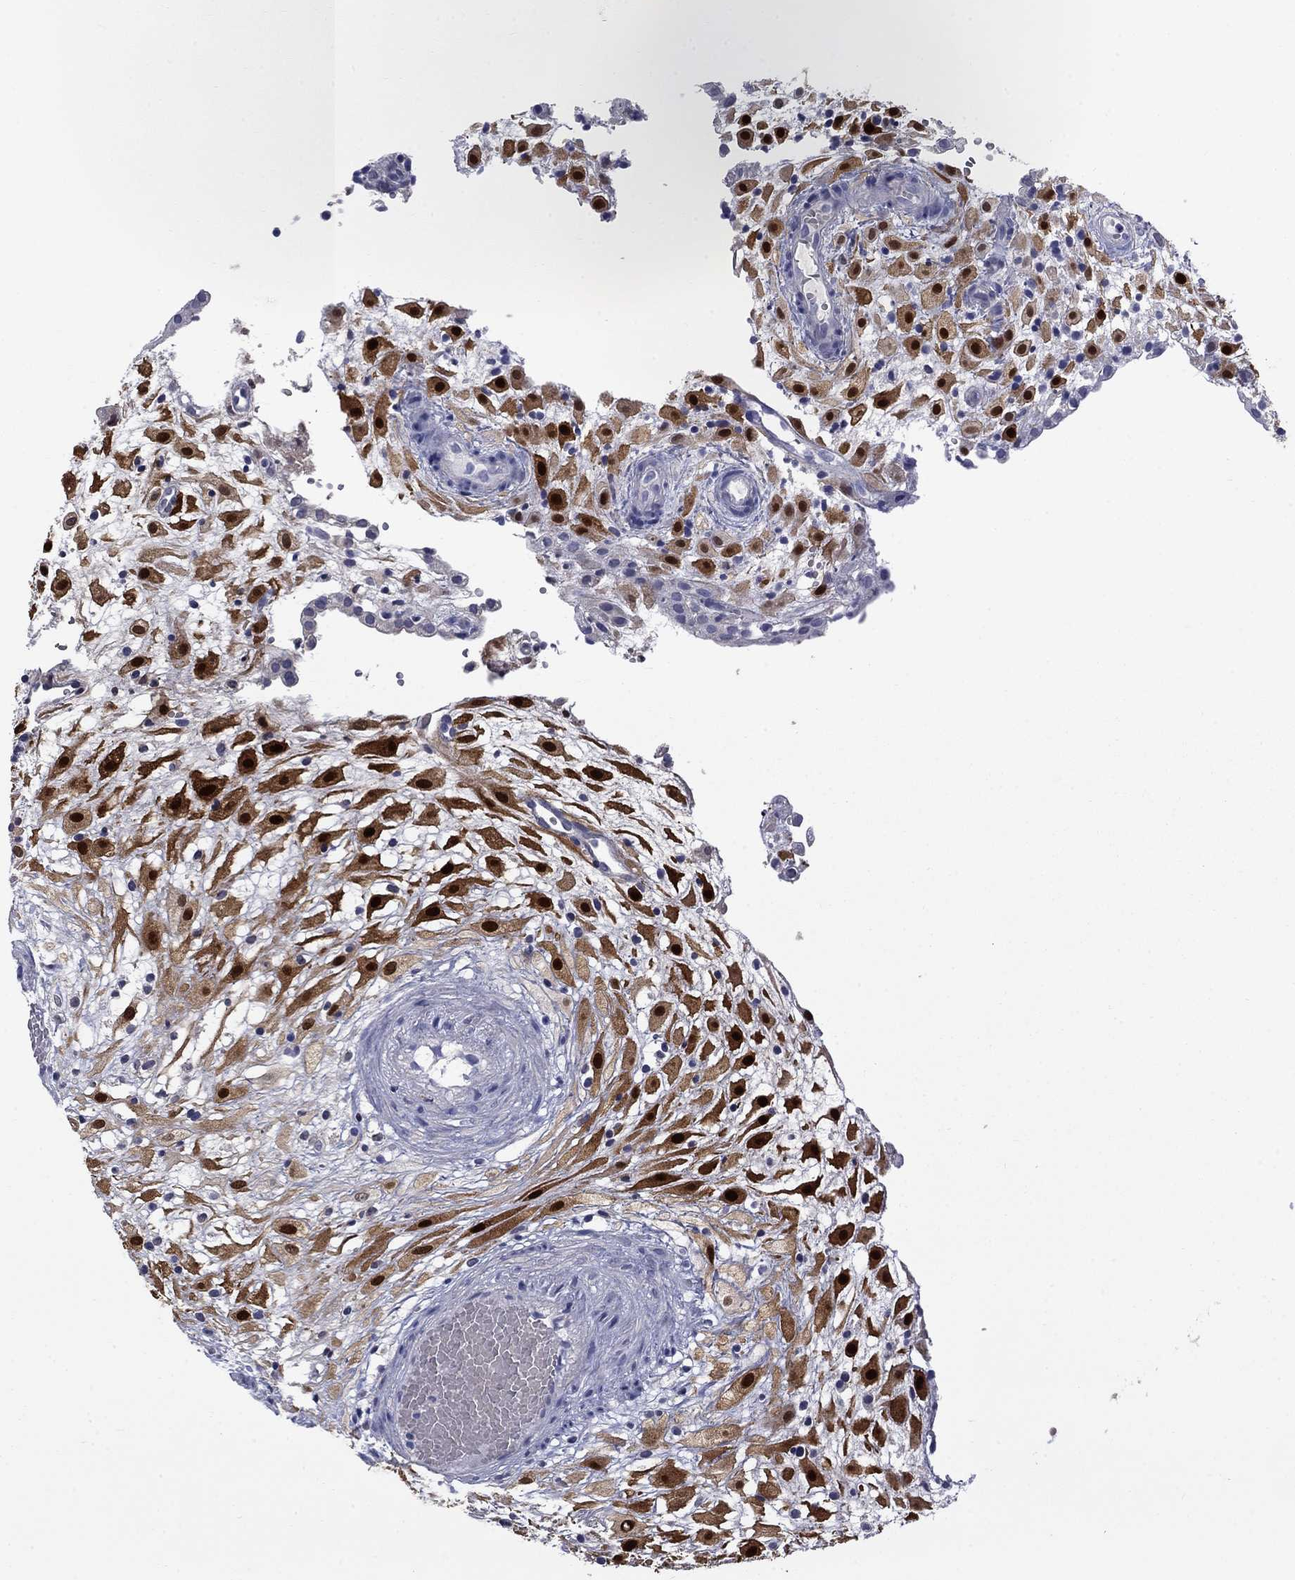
{"staining": {"intensity": "strong", "quantity": ">75%", "location": "cytoplasmic/membranous,nuclear"}, "tissue": "placenta", "cell_type": "Decidual cells", "image_type": "normal", "snomed": [{"axis": "morphology", "description": "Normal tissue, NOS"}, {"axis": "topography", "description": "Placenta"}], "caption": "IHC of benign human placenta shows high levels of strong cytoplasmic/membranous,nuclear staining in about >75% of decidual cells.", "gene": "SERPINB2", "patient": {"sex": "female", "age": 24}}